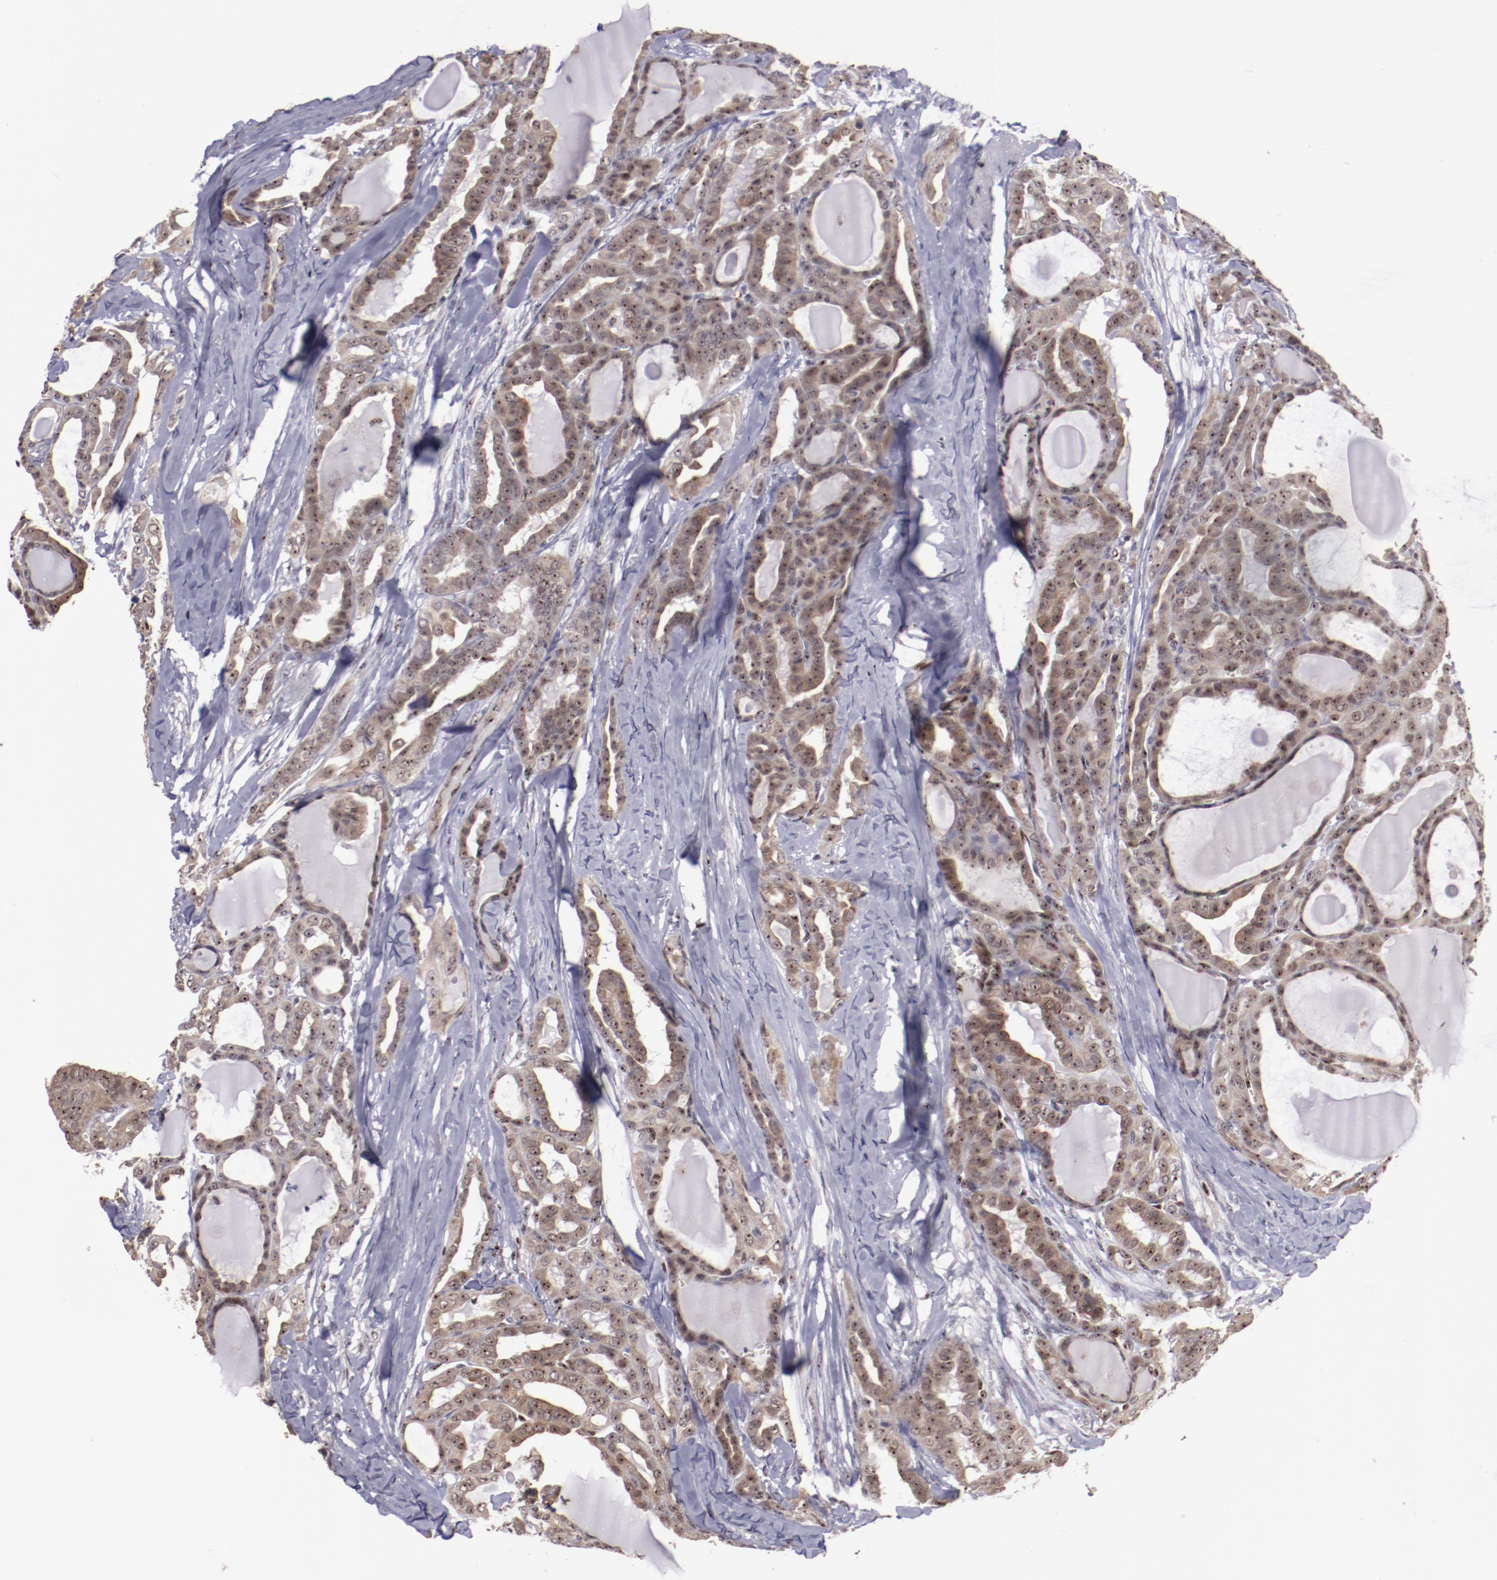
{"staining": {"intensity": "weak", "quantity": "25%-75%", "location": "cytoplasmic/membranous,nuclear"}, "tissue": "thyroid cancer", "cell_type": "Tumor cells", "image_type": "cancer", "snomed": [{"axis": "morphology", "description": "Carcinoma, NOS"}, {"axis": "topography", "description": "Thyroid gland"}], "caption": "About 25%-75% of tumor cells in thyroid cancer exhibit weak cytoplasmic/membranous and nuclear protein positivity as visualized by brown immunohistochemical staining.", "gene": "DDX24", "patient": {"sex": "female", "age": 91}}